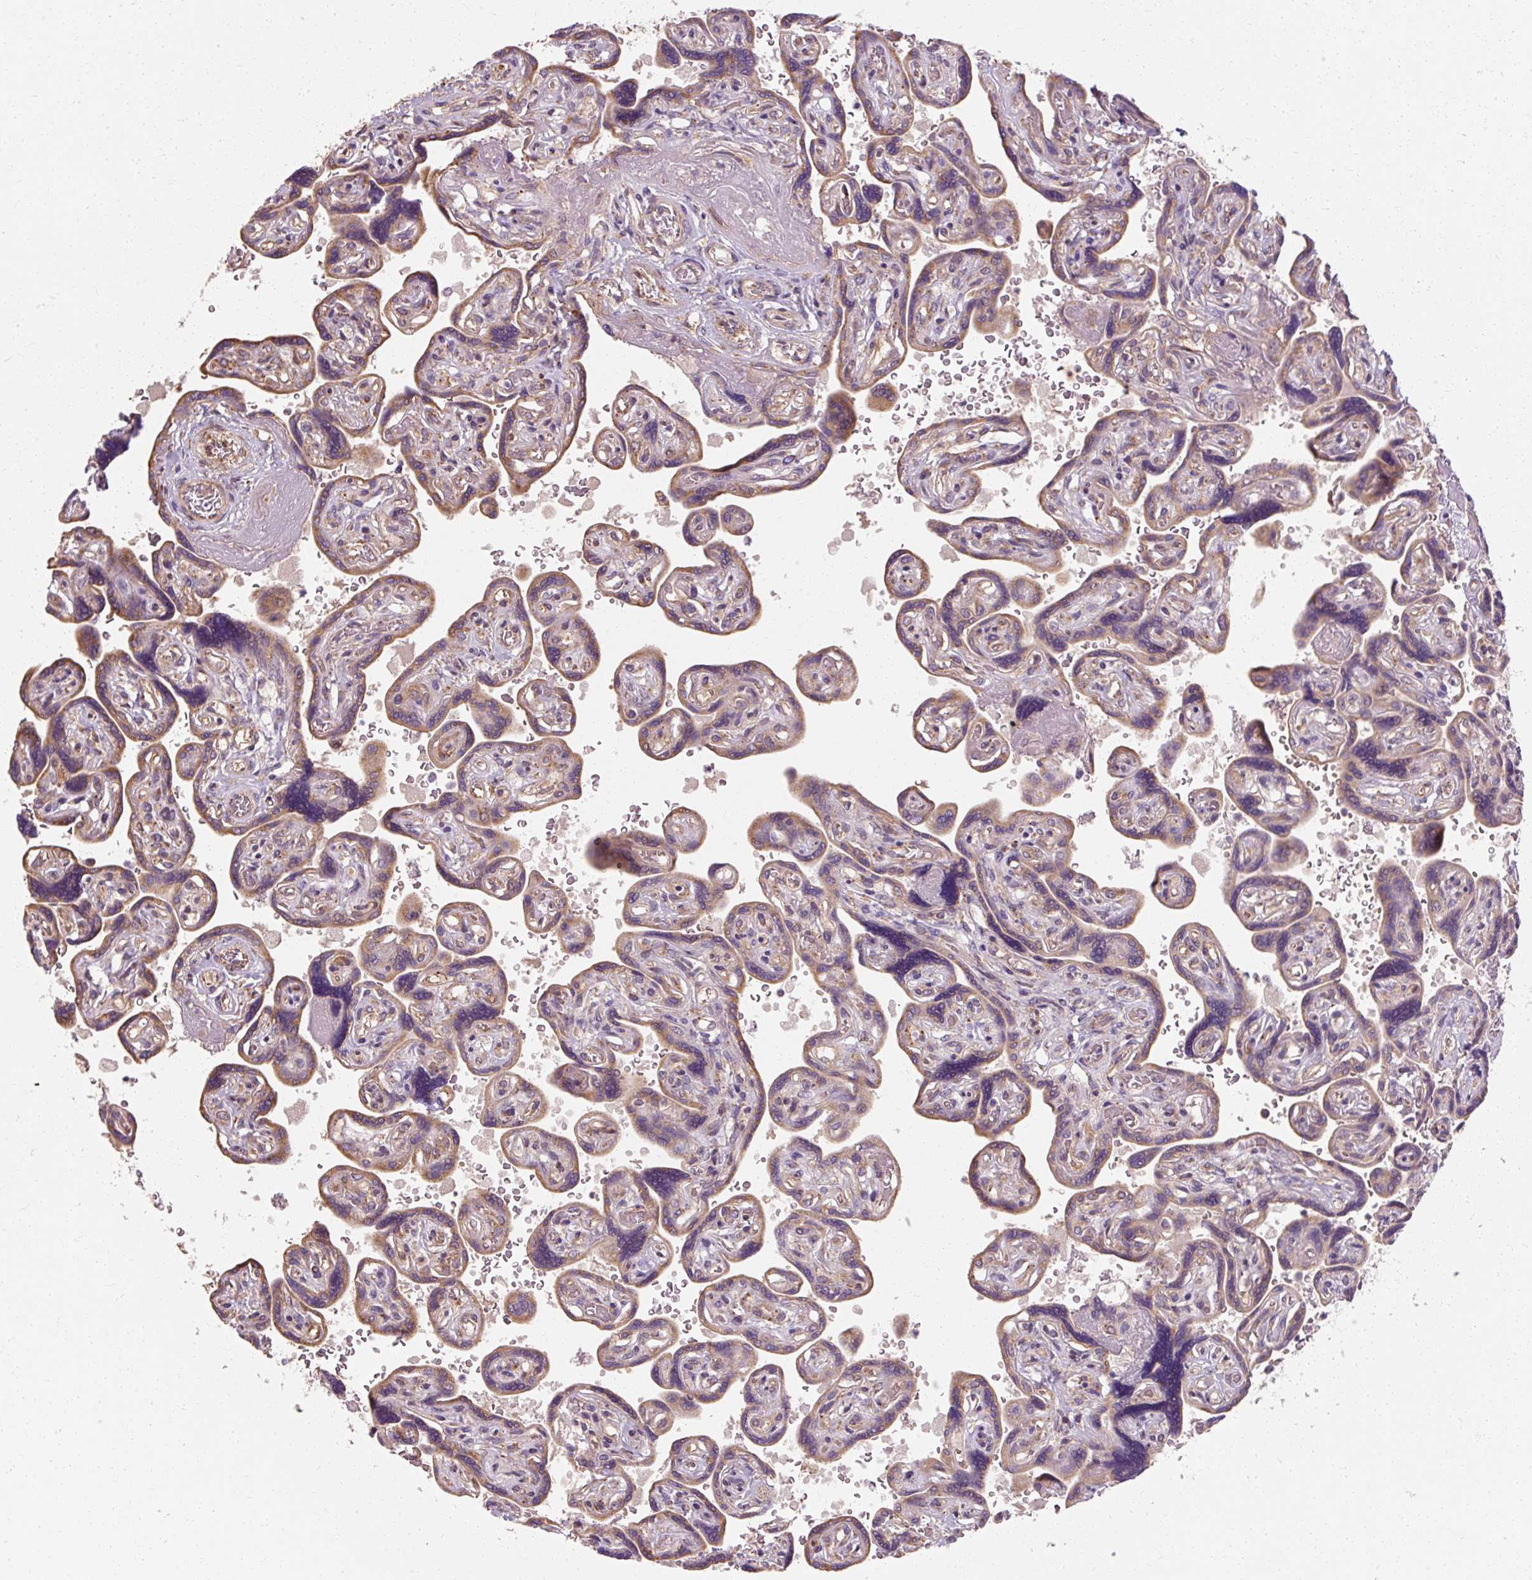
{"staining": {"intensity": "moderate", "quantity": "25%-75%", "location": "cytoplasmic/membranous"}, "tissue": "placenta", "cell_type": "Trophoblastic cells", "image_type": "normal", "snomed": [{"axis": "morphology", "description": "Normal tissue, NOS"}, {"axis": "topography", "description": "Placenta"}], "caption": "Protein staining of normal placenta shows moderate cytoplasmic/membranous expression in approximately 25%-75% of trophoblastic cells.", "gene": "TBC1D4", "patient": {"sex": "female", "age": 32}}